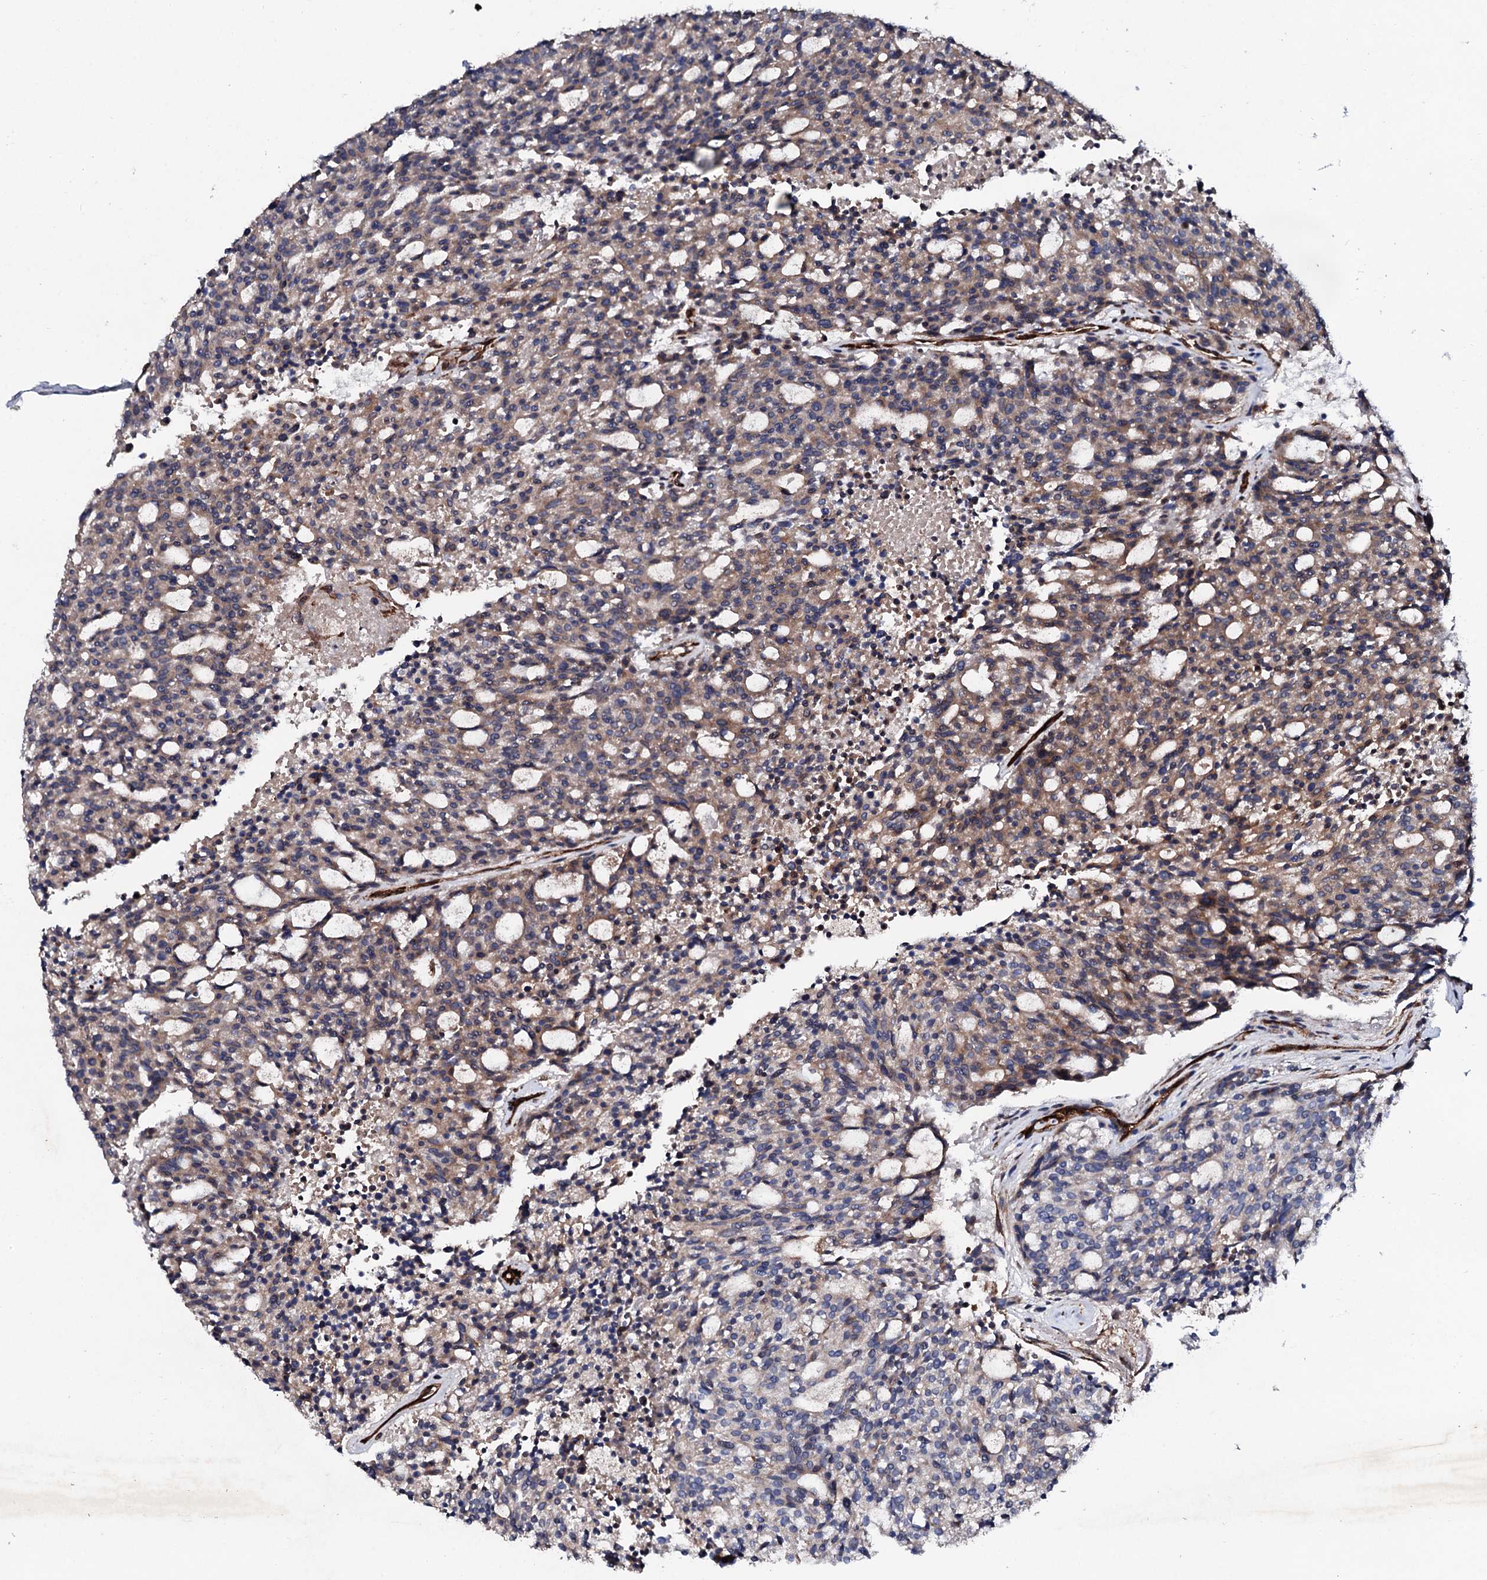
{"staining": {"intensity": "weak", "quantity": "25%-75%", "location": "cytoplasmic/membranous"}, "tissue": "carcinoid", "cell_type": "Tumor cells", "image_type": "cancer", "snomed": [{"axis": "morphology", "description": "Carcinoid, malignant, NOS"}, {"axis": "topography", "description": "Pancreas"}], "caption": "Carcinoid stained for a protein demonstrates weak cytoplasmic/membranous positivity in tumor cells. (DAB (3,3'-diaminobenzidine) = brown stain, brightfield microscopy at high magnification).", "gene": "DBX1", "patient": {"sex": "female", "age": 54}}